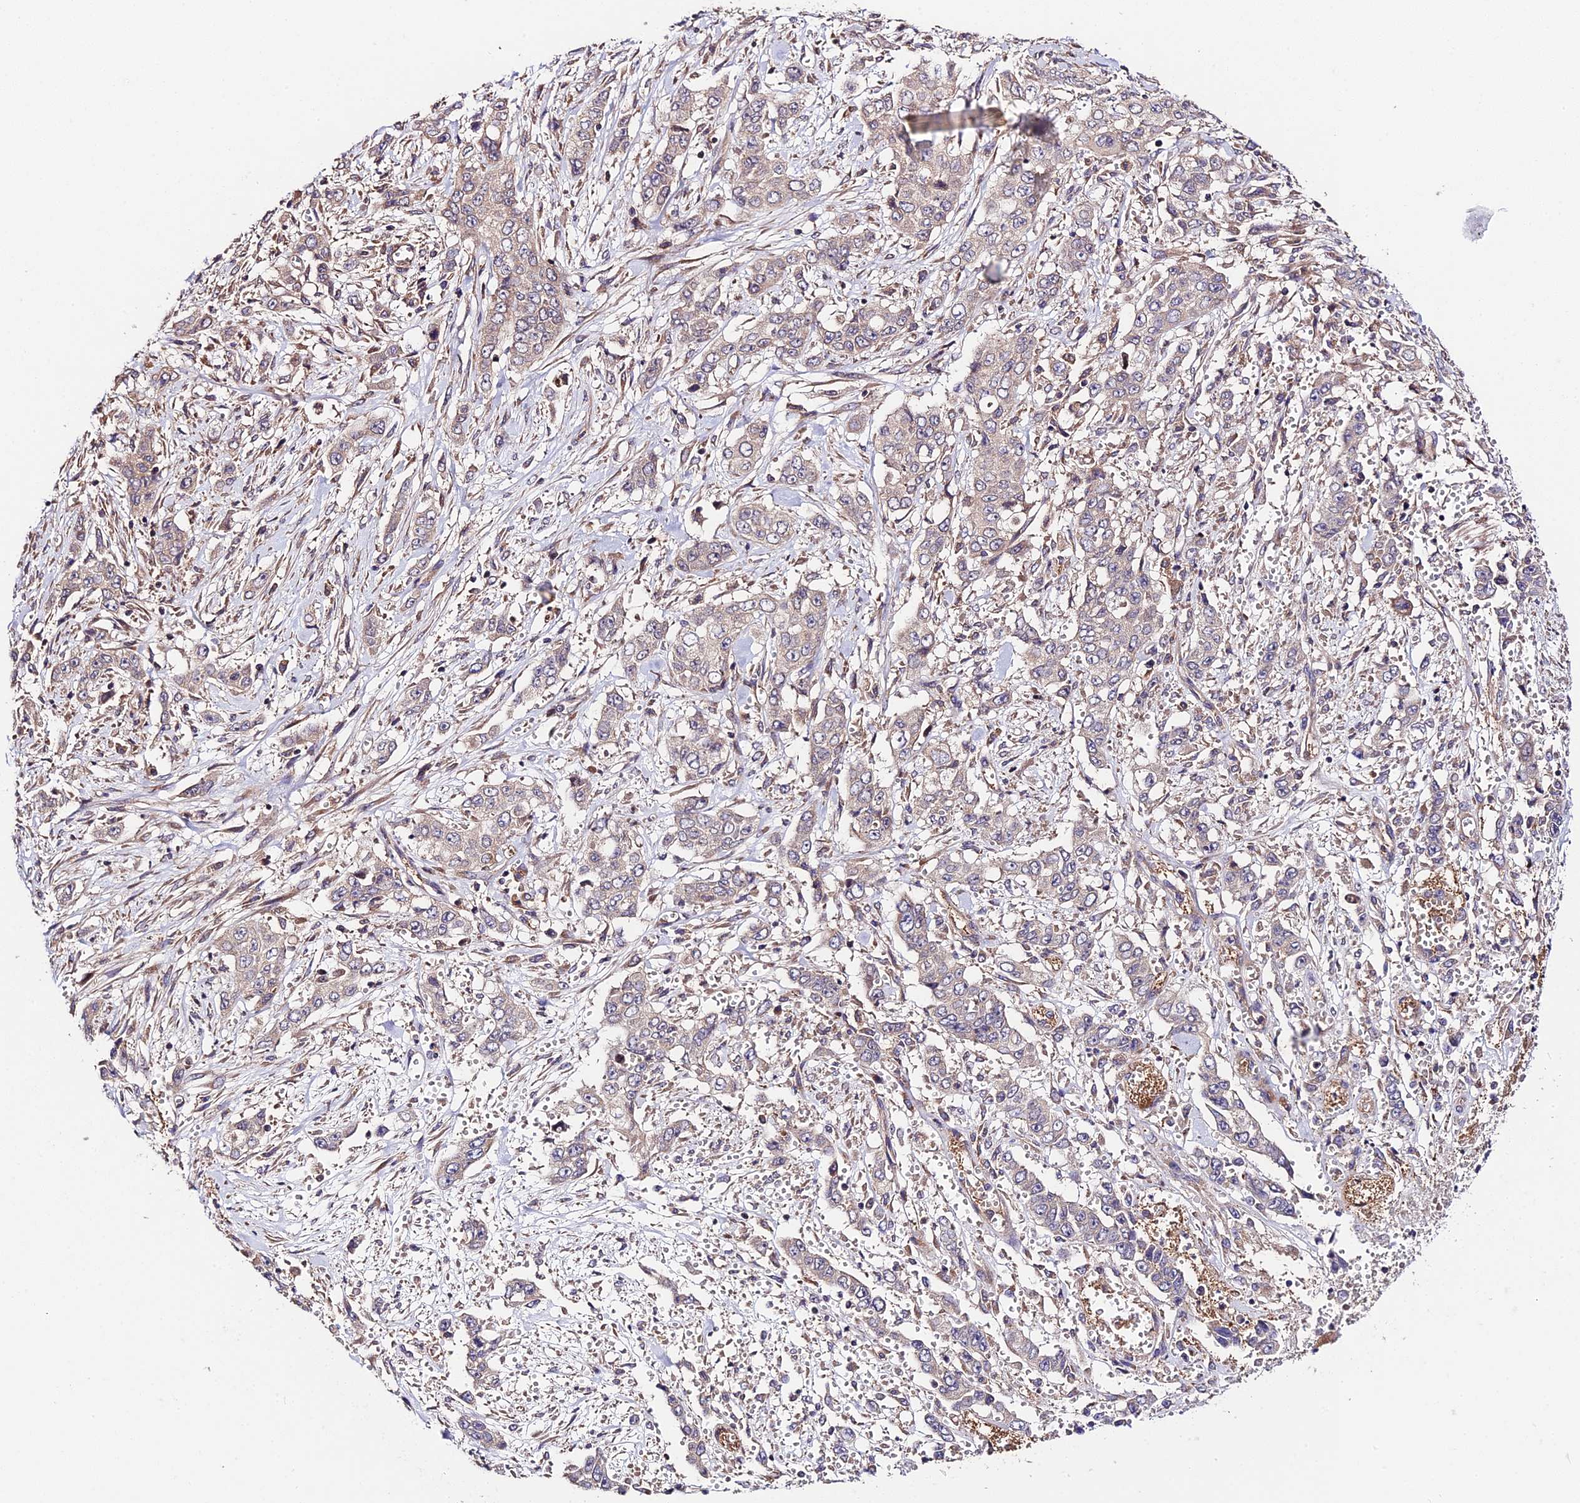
{"staining": {"intensity": "negative", "quantity": "none", "location": "none"}, "tissue": "stomach cancer", "cell_type": "Tumor cells", "image_type": "cancer", "snomed": [{"axis": "morphology", "description": "Normal tissue, NOS"}, {"axis": "morphology", "description": "Adenocarcinoma, NOS"}, {"axis": "topography", "description": "Stomach"}], "caption": "Photomicrograph shows no significant protein expression in tumor cells of stomach cancer (adenocarcinoma).", "gene": "C3orf20", "patient": {"sex": "female", "age": 64}}